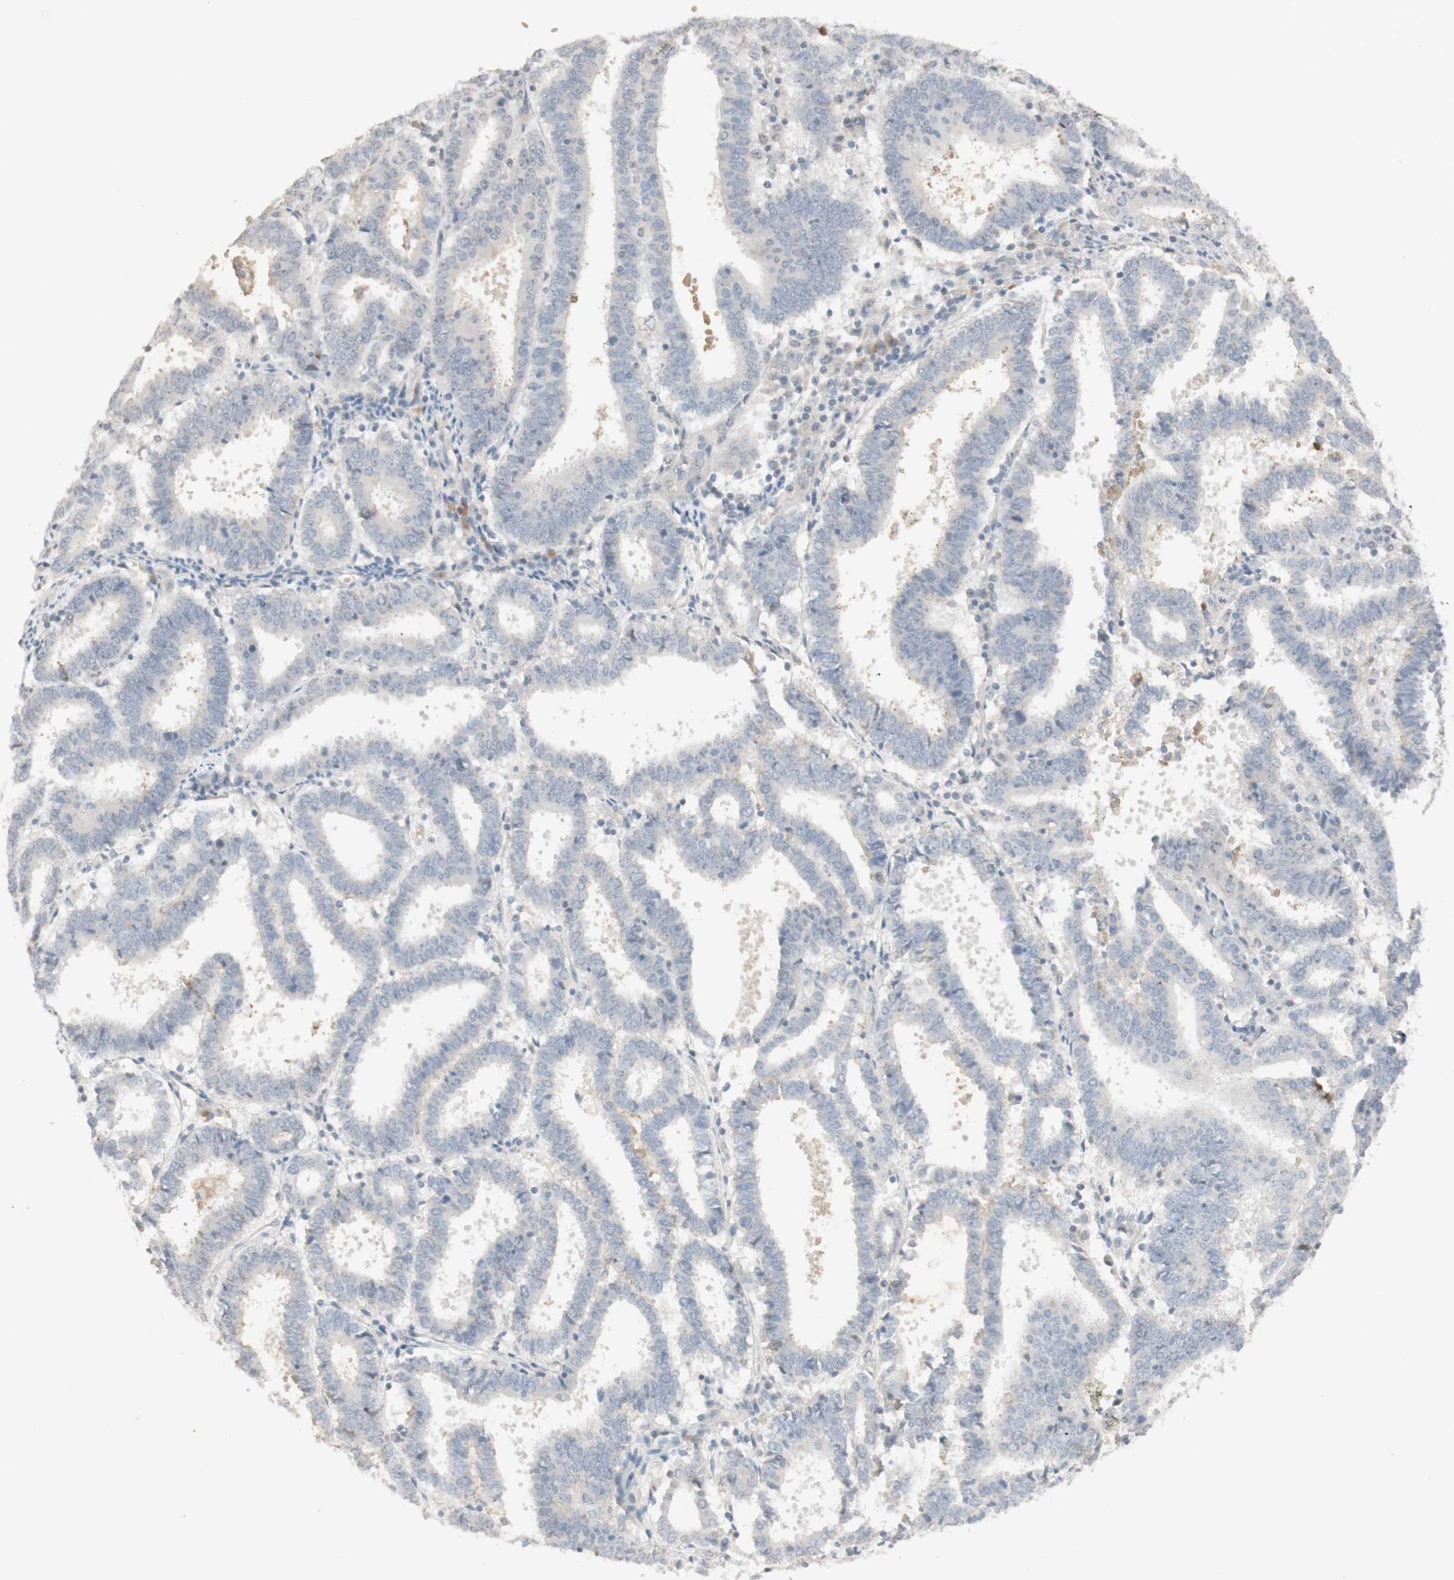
{"staining": {"intensity": "negative", "quantity": "none", "location": "none"}, "tissue": "endometrial cancer", "cell_type": "Tumor cells", "image_type": "cancer", "snomed": [{"axis": "morphology", "description": "Adenocarcinoma, NOS"}, {"axis": "topography", "description": "Uterus"}], "caption": "High magnification brightfield microscopy of adenocarcinoma (endometrial) stained with DAB (3,3'-diaminobenzidine) (brown) and counterstained with hematoxylin (blue): tumor cells show no significant expression.", "gene": "PLCD4", "patient": {"sex": "female", "age": 83}}